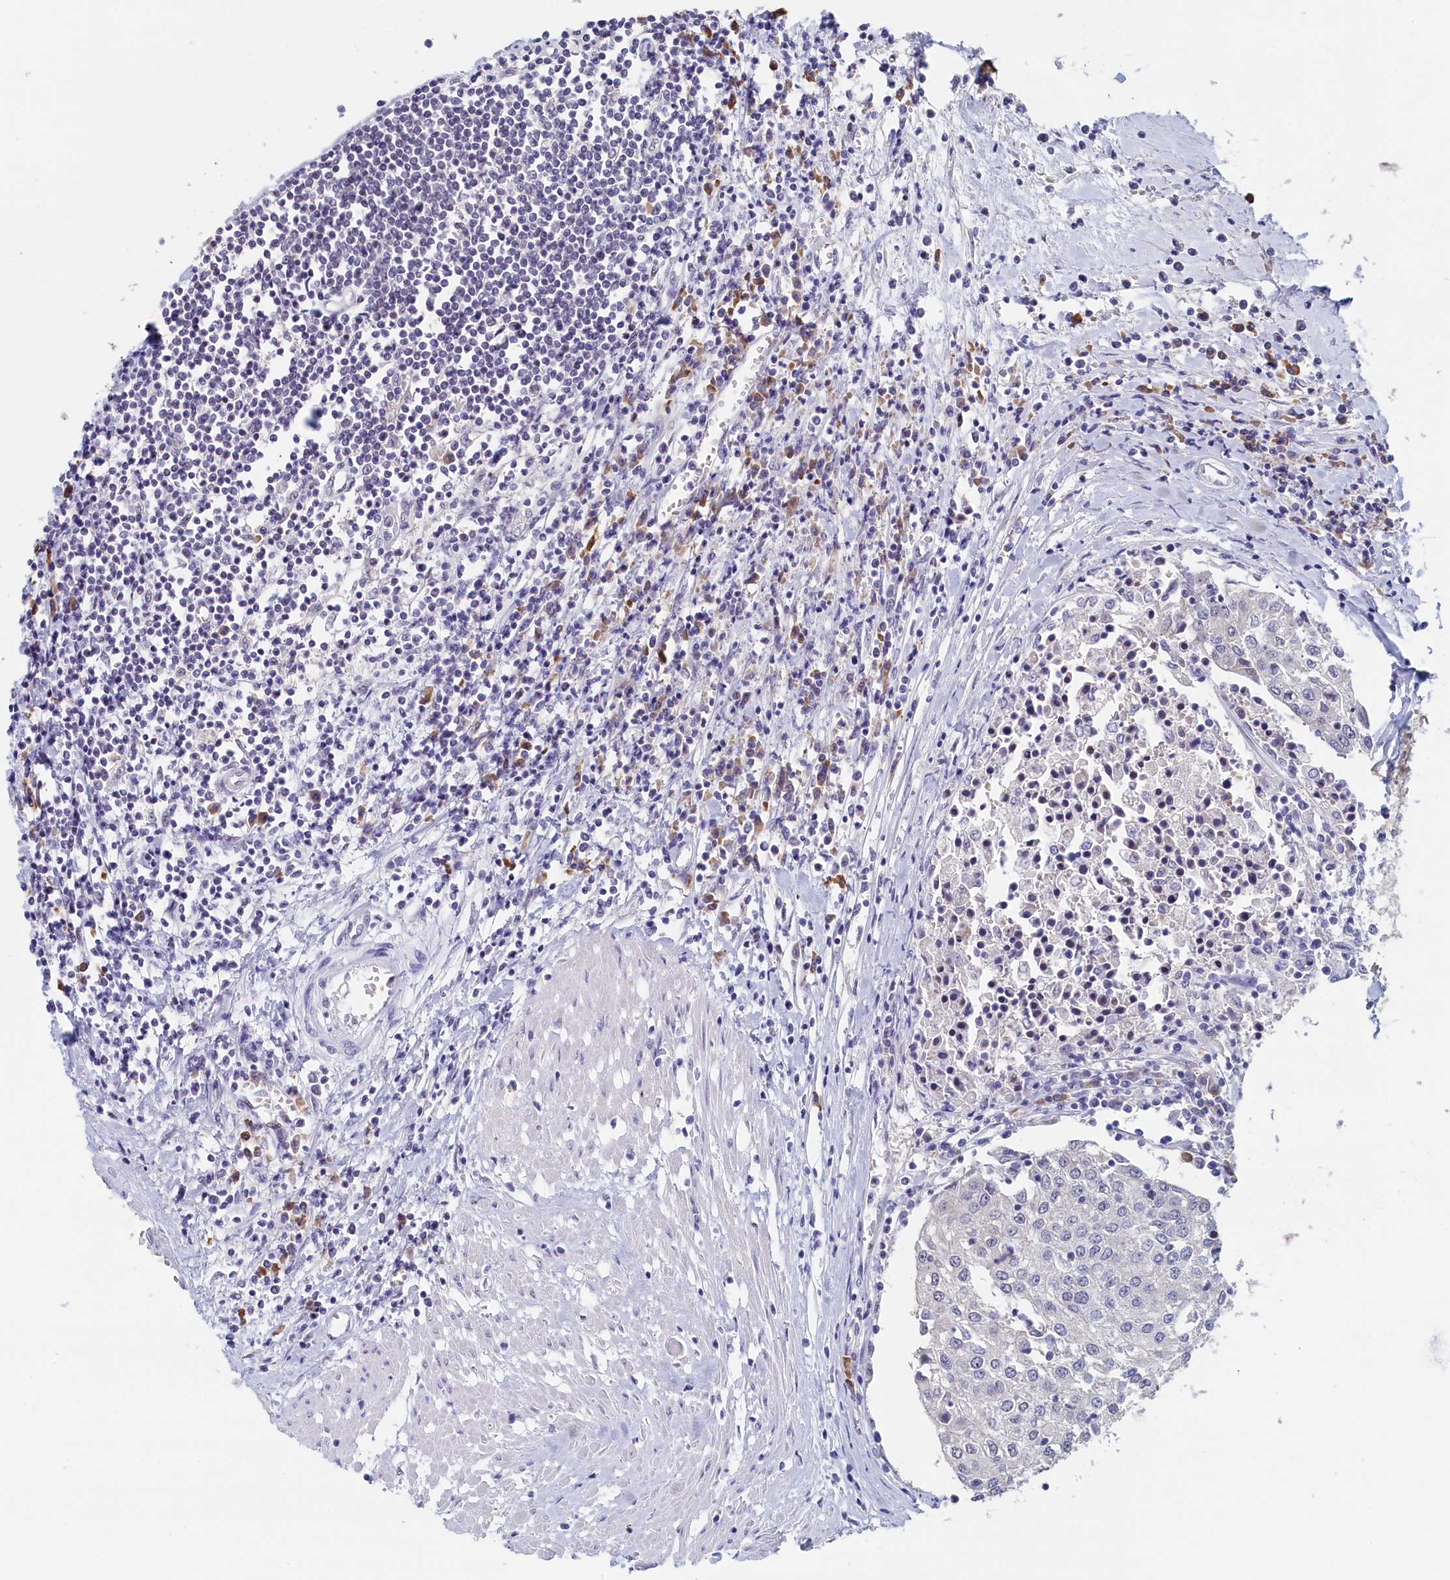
{"staining": {"intensity": "negative", "quantity": "none", "location": "none"}, "tissue": "urothelial cancer", "cell_type": "Tumor cells", "image_type": "cancer", "snomed": [{"axis": "morphology", "description": "Urothelial carcinoma, High grade"}, {"axis": "topography", "description": "Urinary bladder"}], "caption": "This histopathology image is of urothelial cancer stained with IHC to label a protein in brown with the nuclei are counter-stained blue. There is no positivity in tumor cells.", "gene": "MOSPD3", "patient": {"sex": "female", "age": 85}}